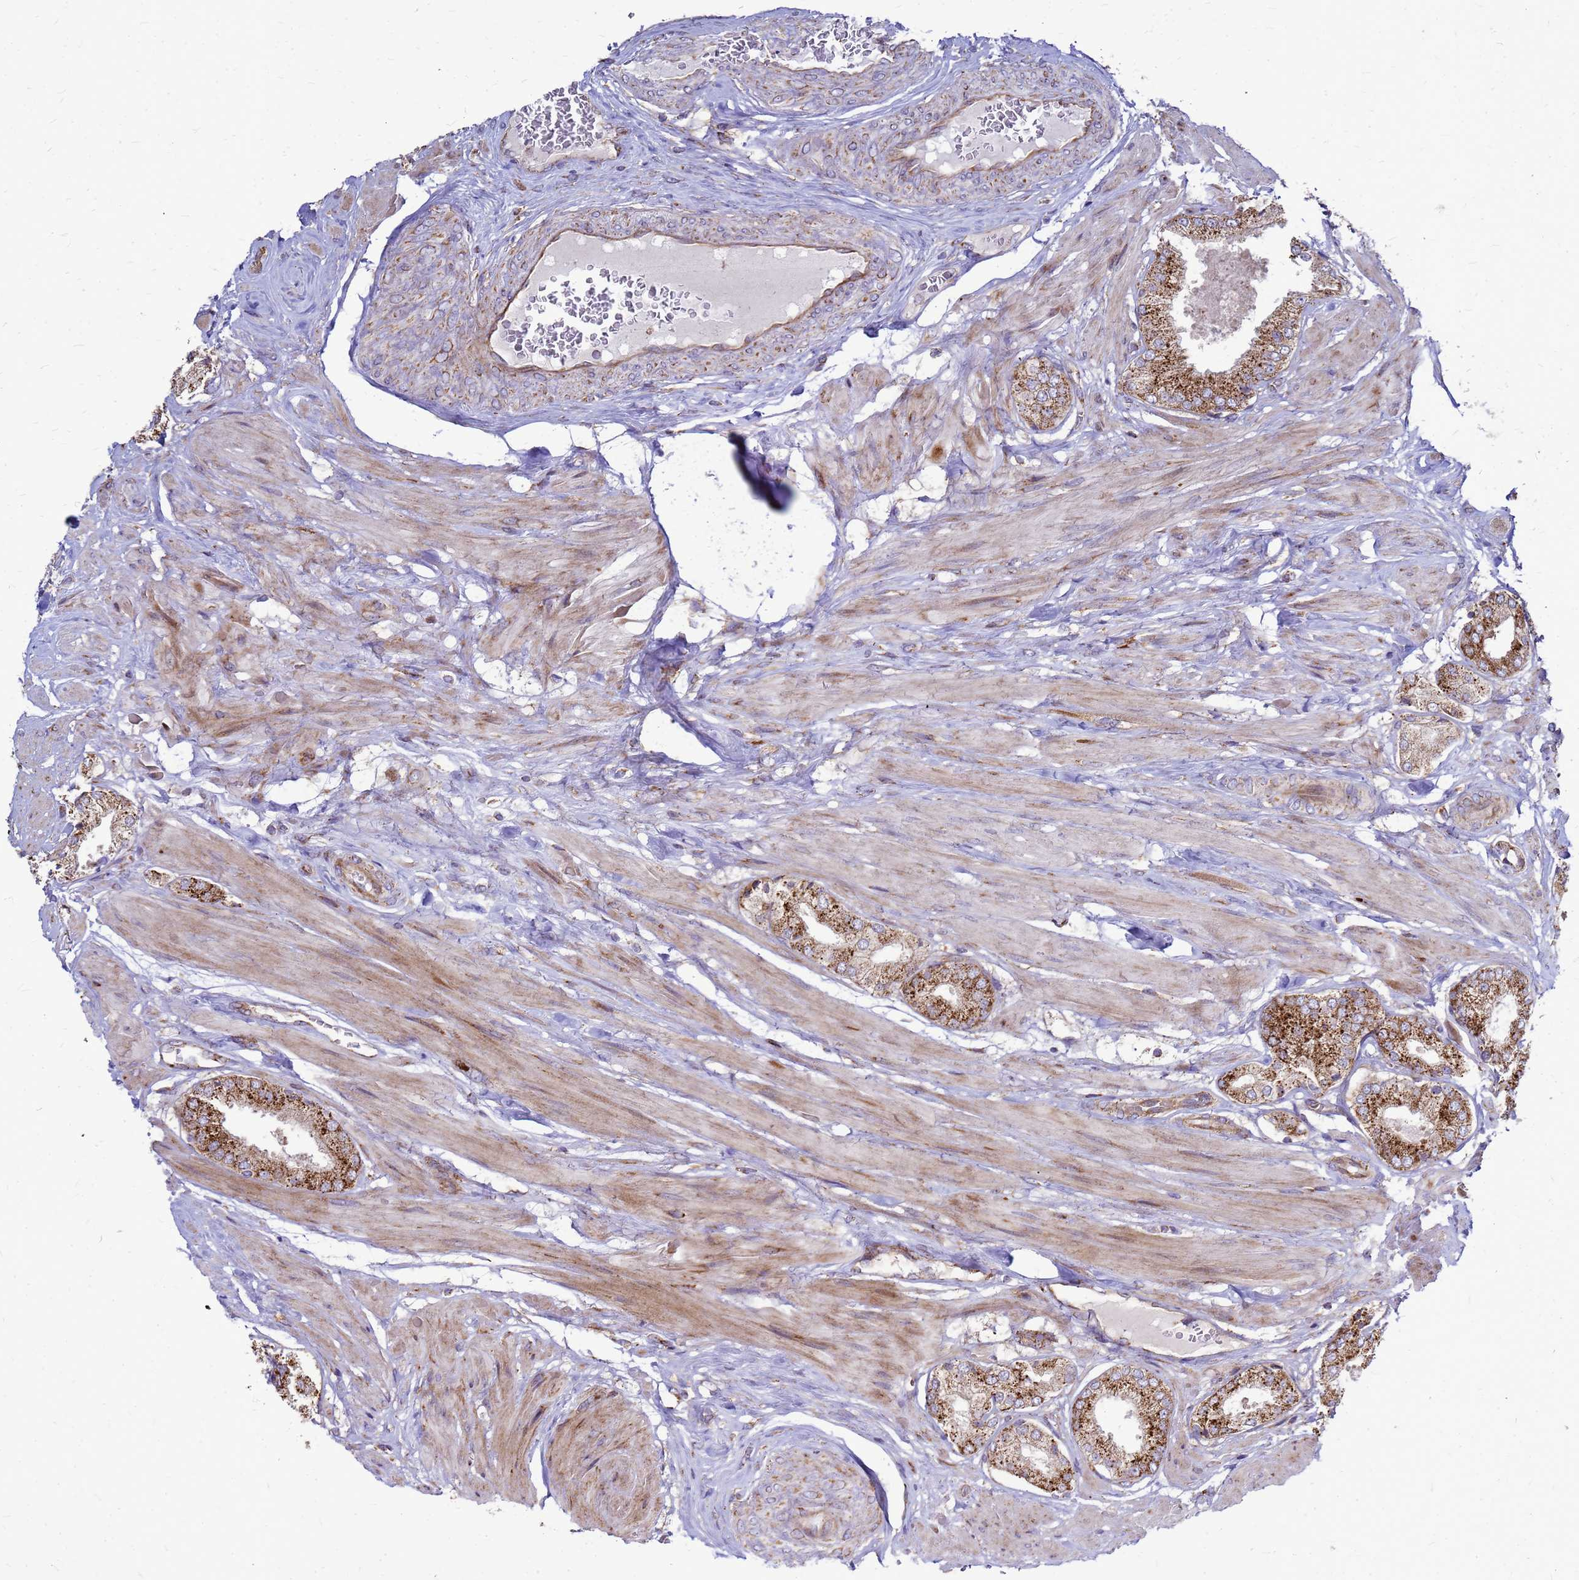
{"staining": {"intensity": "moderate", "quantity": ">75%", "location": "cytoplasmic/membranous"}, "tissue": "prostate cancer", "cell_type": "Tumor cells", "image_type": "cancer", "snomed": [{"axis": "morphology", "description": "Adenocarcinoma, High grade"}, {"axis": "topography", "description": "Prostate and seminal vesicle, NOS"}], "caption": "IHC photomicrograph of neoplastic tissue: human prostate cancer stained using immunohistochemistry exhibits medium levels of moderate protein expression localized specifically in the cytoplasmic/membranous of tumor cells, appearing as a cytoplasmic/membranous brown color.", "gene": "FSTL4", "patient": {"sex": "male", "age": 64}}